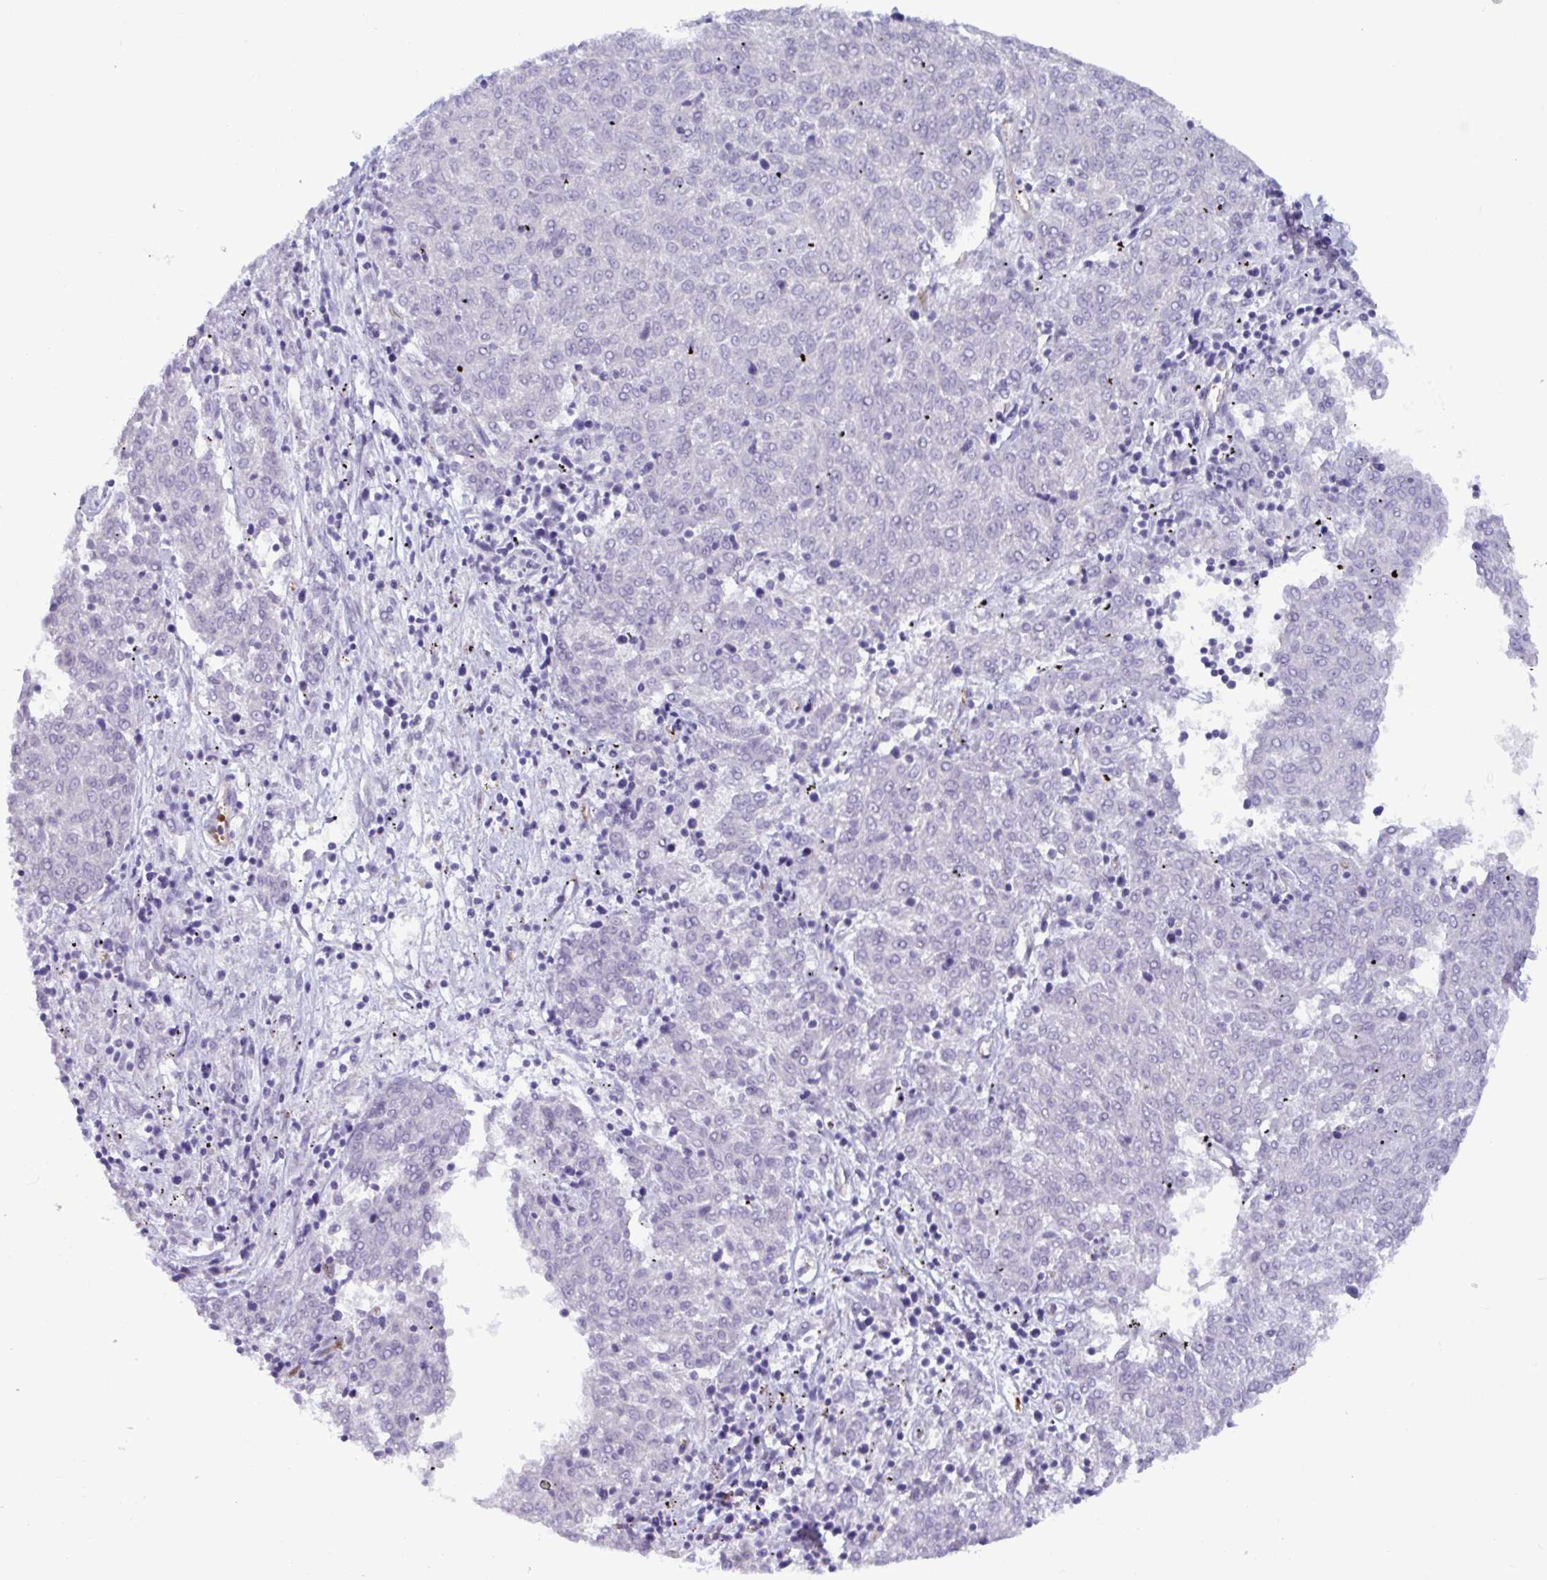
{"staining": {"intensity": "negative", "quantity": "none", "location": "none"}, "tissue": "melanoma", "cell_type": "Tumor cells", "image_type": "cancer", "snomed": [{"axis": "morphology", "description": "Malignant melanoma, NOS"}, {"axis": "topography", "description": "Skin"}], "caption": "An image of human malignant melanoma is negative for staining in tumor cells.", "gene": "EML1", "patient": {"sex": "female", "age": 72}}